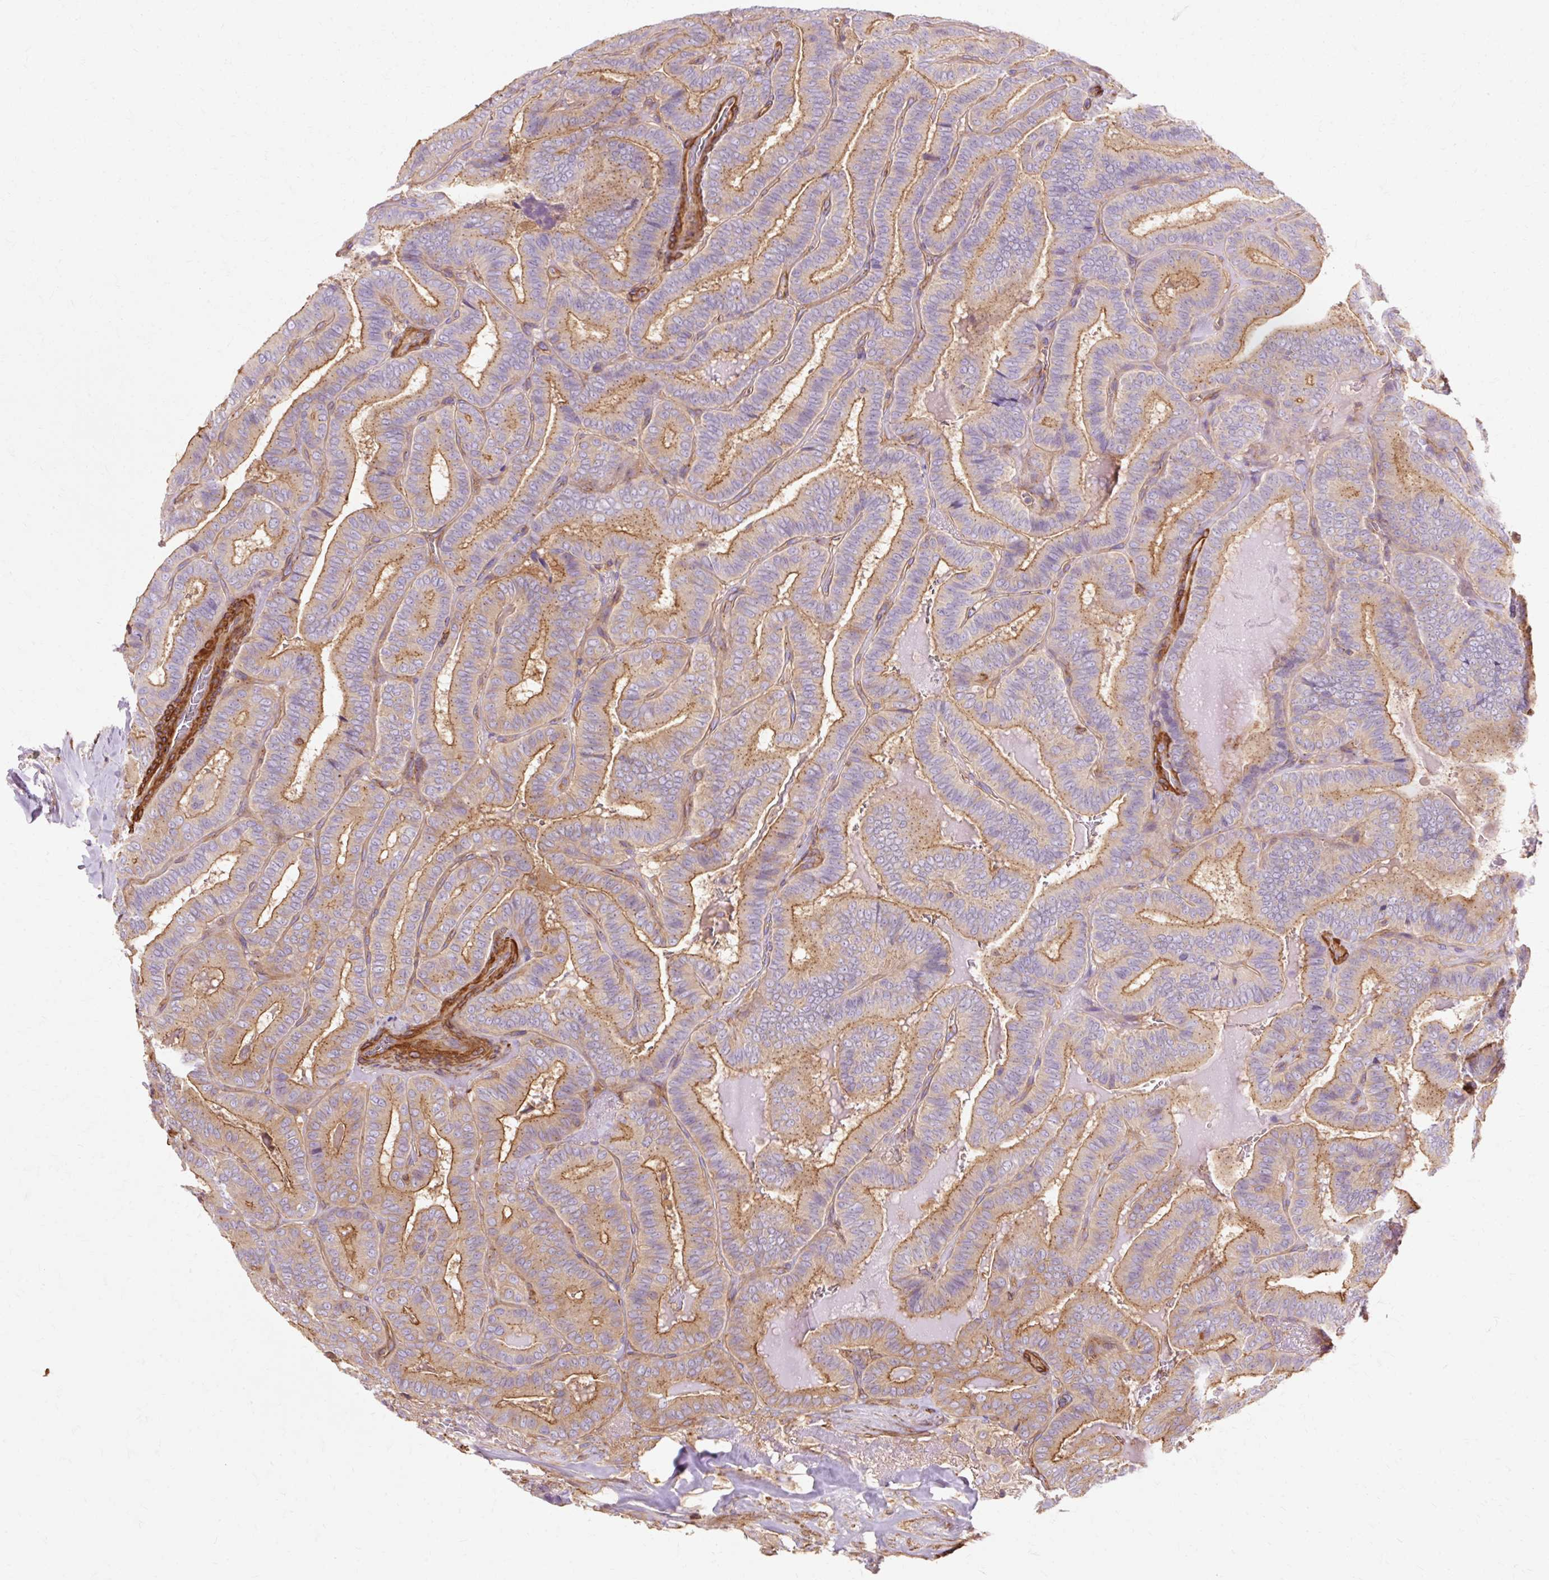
{"staining": {"intensity": "moderate", "quantity": "25%-75%", "location": "cytoplasmic/membranous"}, "tissue": "thyroid cancer", "cell_type": "Tumor cells", "image_type": "cancer", "snomed": [{"axis": "morphology", "description": "Papillary adenocarcinoma, NOS"}, {"axis": "topography", "description": "Thyroid gland"}], "caption": "This is a photomicrograph of immunohistochemistry staining of papillary adenocarcinoma (thyroid), which shows moderate staining in the cytoplasmic/membranous of tumor cells.", "gene": "TBC1D2B", "patient": {"sex": "male", "age": 61}}